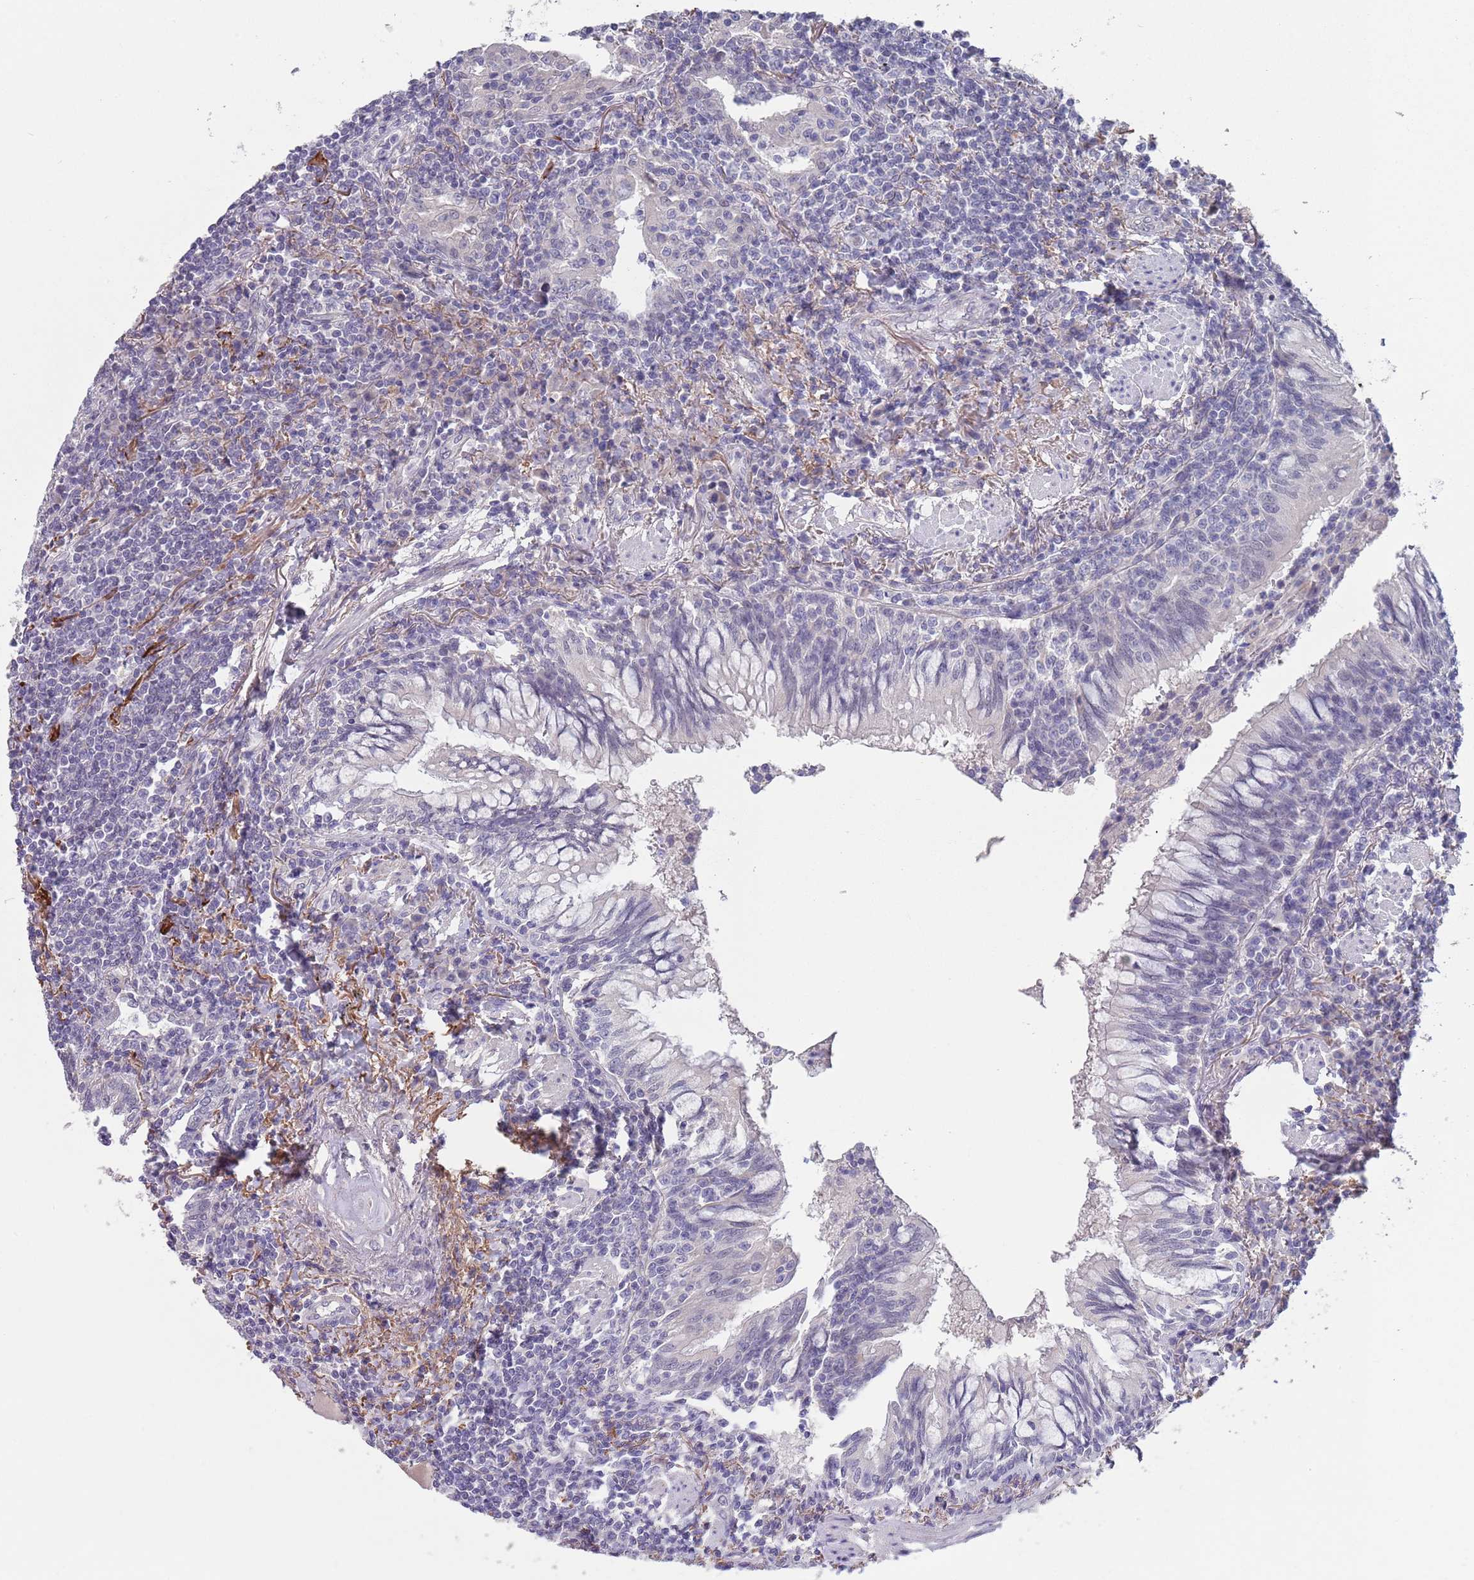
{"staining": {"intensity": "negative", "quantity": "none", "location": "none"}, "tissue": "lymphoma", "cell_type": "Tumor cells", "image_type": "cancer", "snomed": [{"axis": "morphology", "description": "Malignant lymphoma, non-Hodgkin's type, Low grade"}, {"axis": "topography", "description": "Lung"}], "caption": "DAB immunohistochemical staining of malignant lymphoma, non-Hodgkin's type (low-grade) demonstrates no significant staining in tumor cells. Brightfield microscopy of immunohistochemistry stained with DAB (brown) and hematoxylin (blue), captured at high magnification.", "gene": "RNF169", "patient": {"sex": "female", "age": 71}}